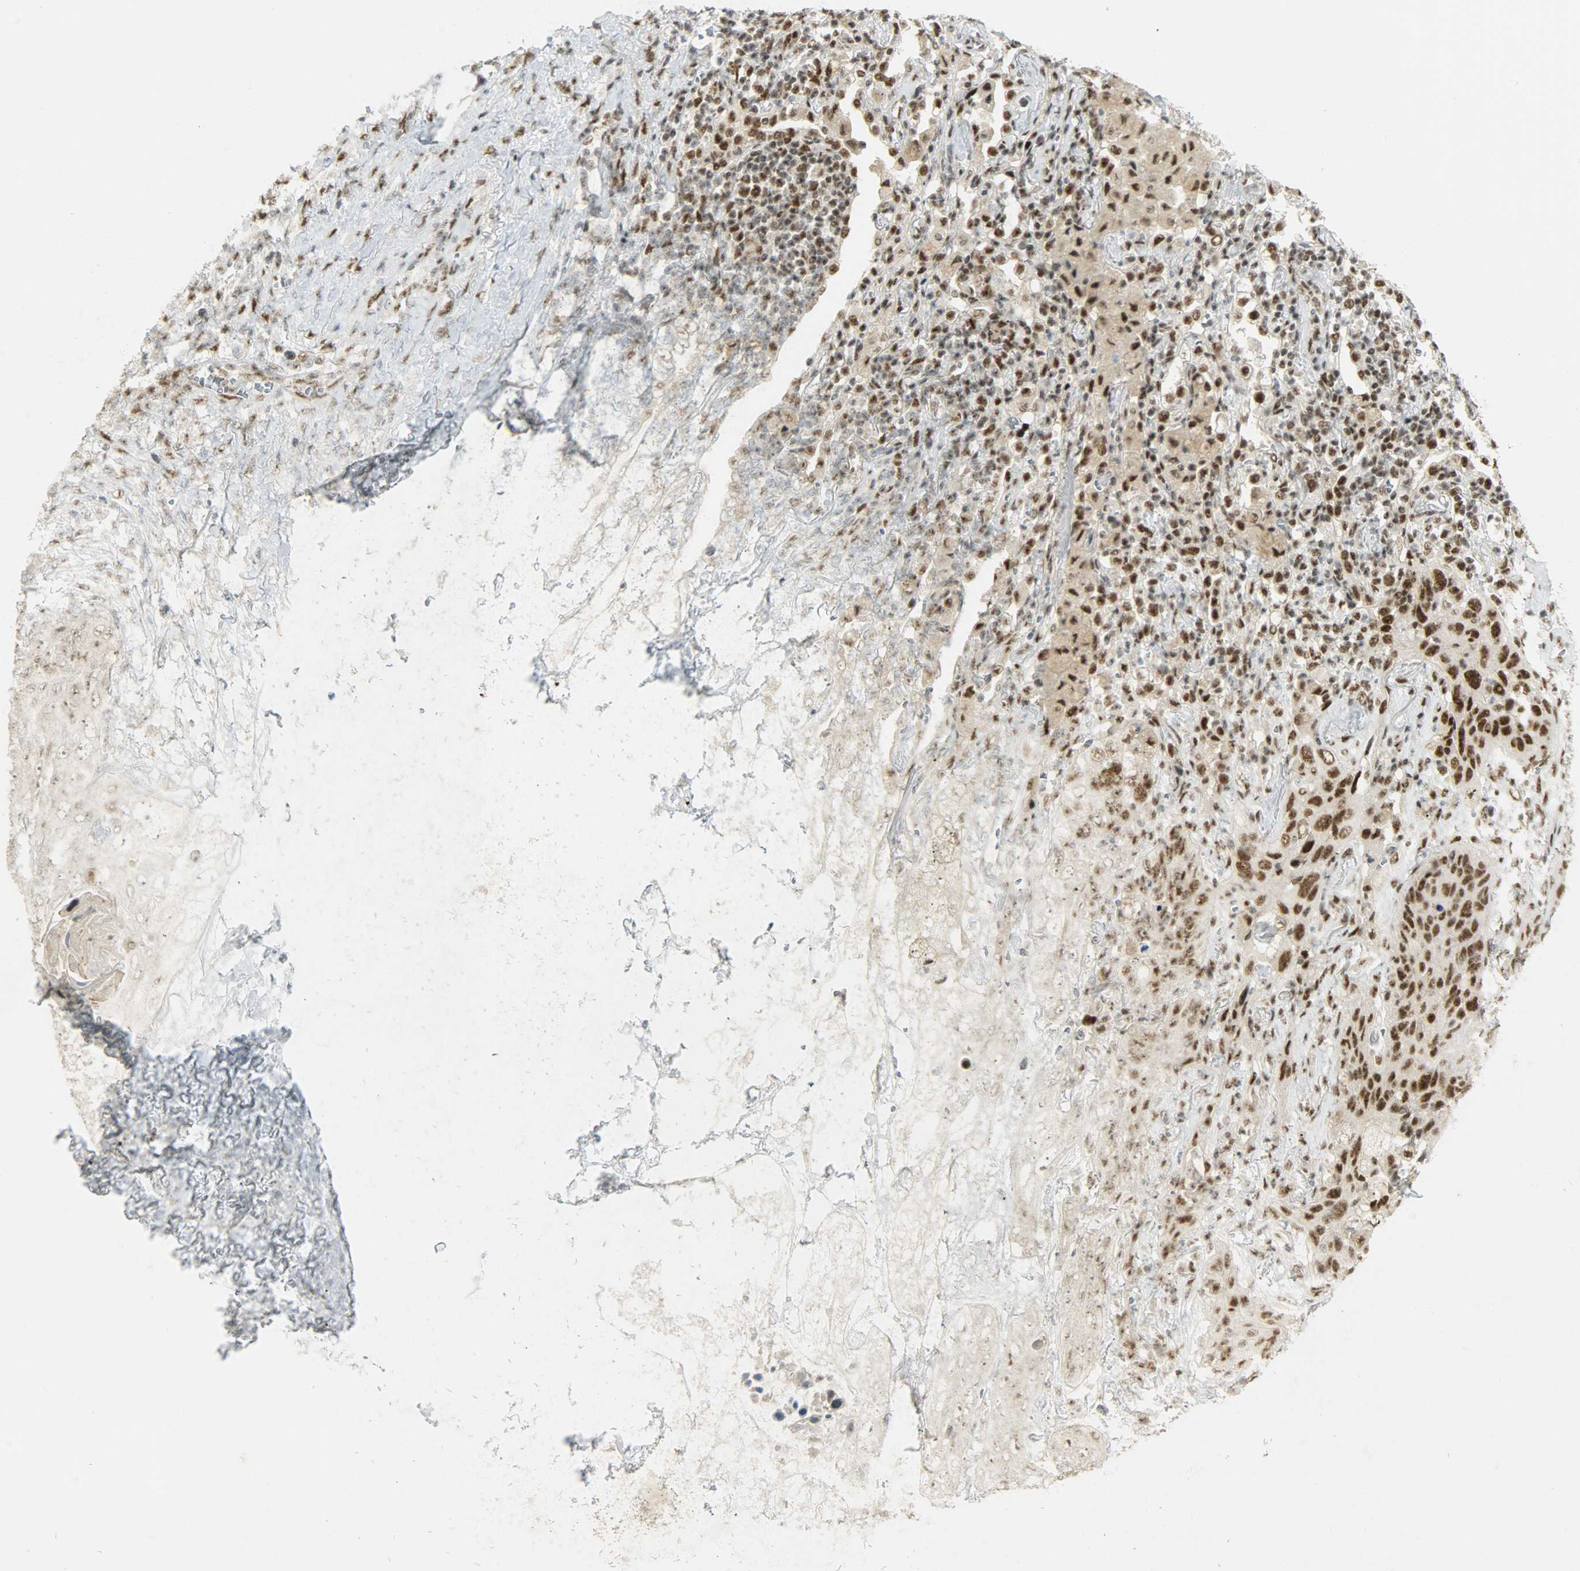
{"staining": {"intensity": "strong", "quantity": ">75%", "location": "nuclear"}, "tissue": "lung cancer", "cell_type": "Tumor cells", "image_type": "cancer", "snomed": [{"axis": "morphology", "description": "Squamous cell carcinoma, NOS"}, {"axis": "topography", "description": "Lung"}], "caption": "Strong nuclear expression is identified in approximately >75% of tumor cells in lung cancer.", "gene": "SUGP1", "patient": {"sex": "female", "age": 67}}